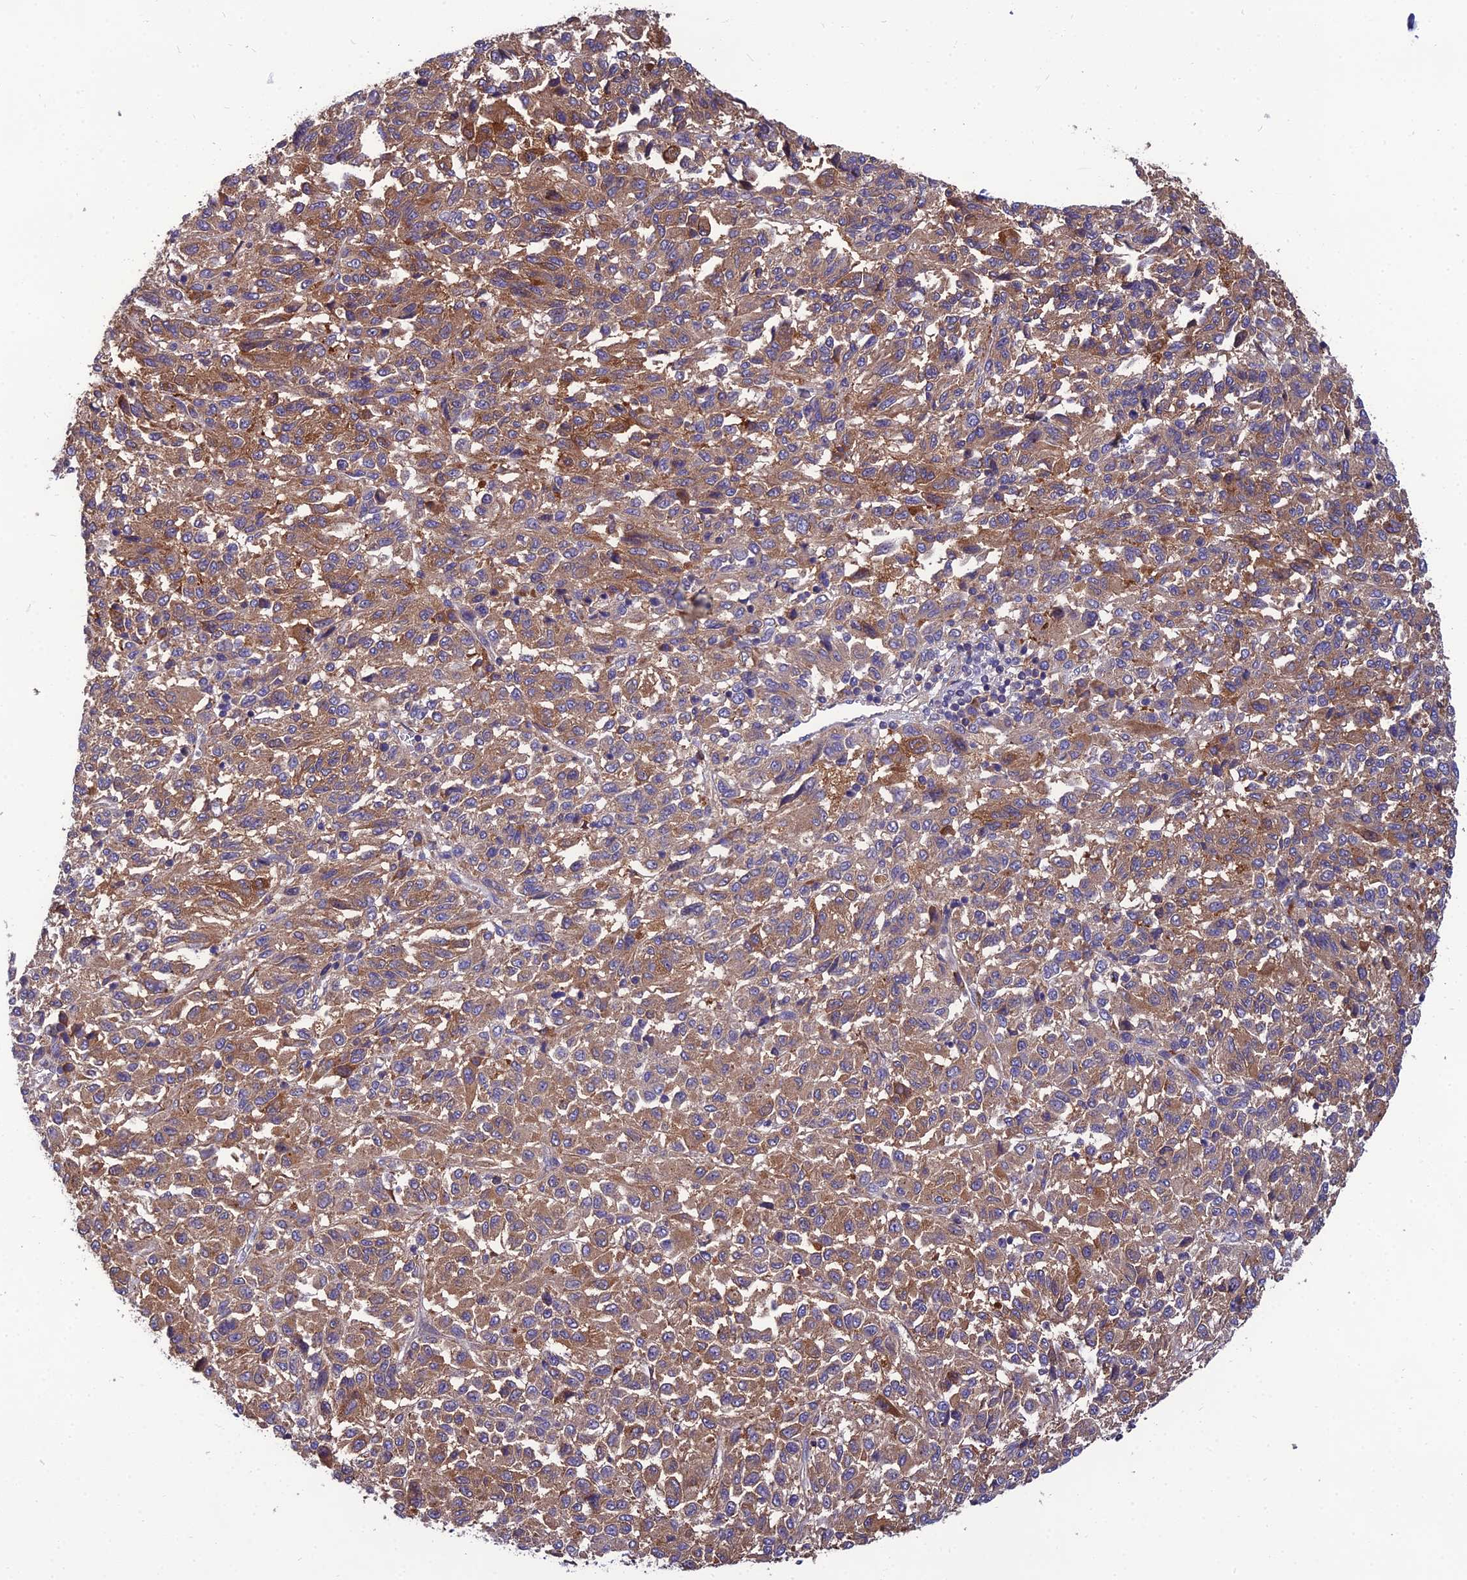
{"staining": {"intensity": "moderate", "quantity": ">75%", "location": "cytoplasmic/membranous"}, "tissue": "melanoma", "cell_type": "Tumor cells", "image_type": "cancer", "snomed": [{"axis": "morphology", "description": "Malignant melanoma, Metastatic site"}, {"axis": "topography", "description": "Lung"}], "caption": "A brown stain highlights moderate cytoplasmic/membranous positivity of a protein in human melanoma tumor cells. (IHC, brightfield microscopy, high magnification).", "gene": "UMAD1", "patient": {"sex": "male", "age": 64}}